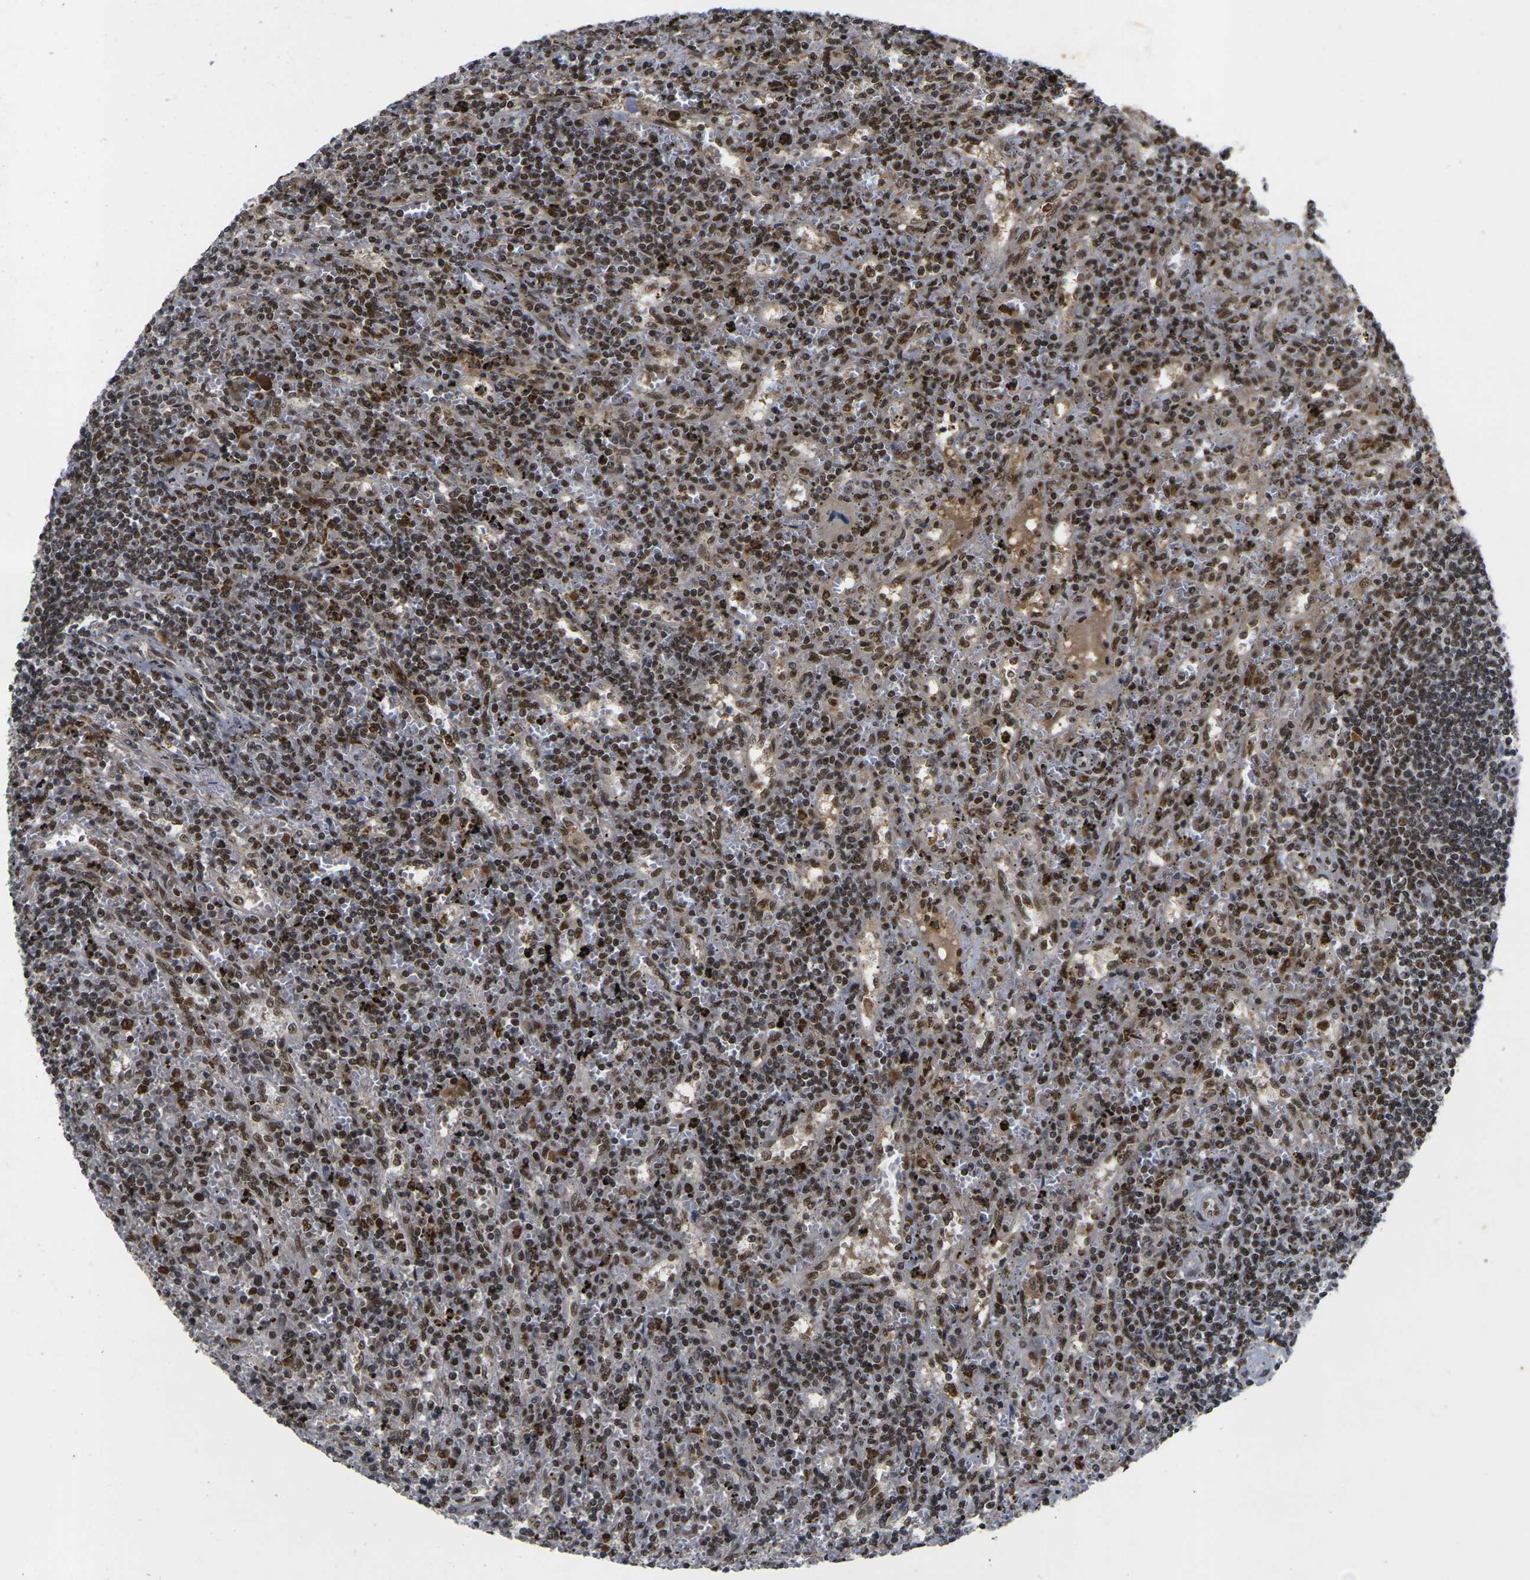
{"staining": {"intensity": "strong", "quantity": ">75%", "location": "nuclear"}, "tissue": "lymphoma", "cell_type": "Tumor cells", "image_type": "cancer", "snomed": [{"axis": "morphology", "description": "Malignant lymphoma, non-Hodgkin's type, Low grade"}, {"axis": "topography", "description": "Spleen"}], "caption": "Immunohistochemical staining of human malignant lymphoma, non-Hodgkin's type (low-grade) exhibits high levels of strong nuclear protein staining in about >75% of tumor cells.", "gene": "GTF2E1", "patient": {"sex": "male", "age": 76}}